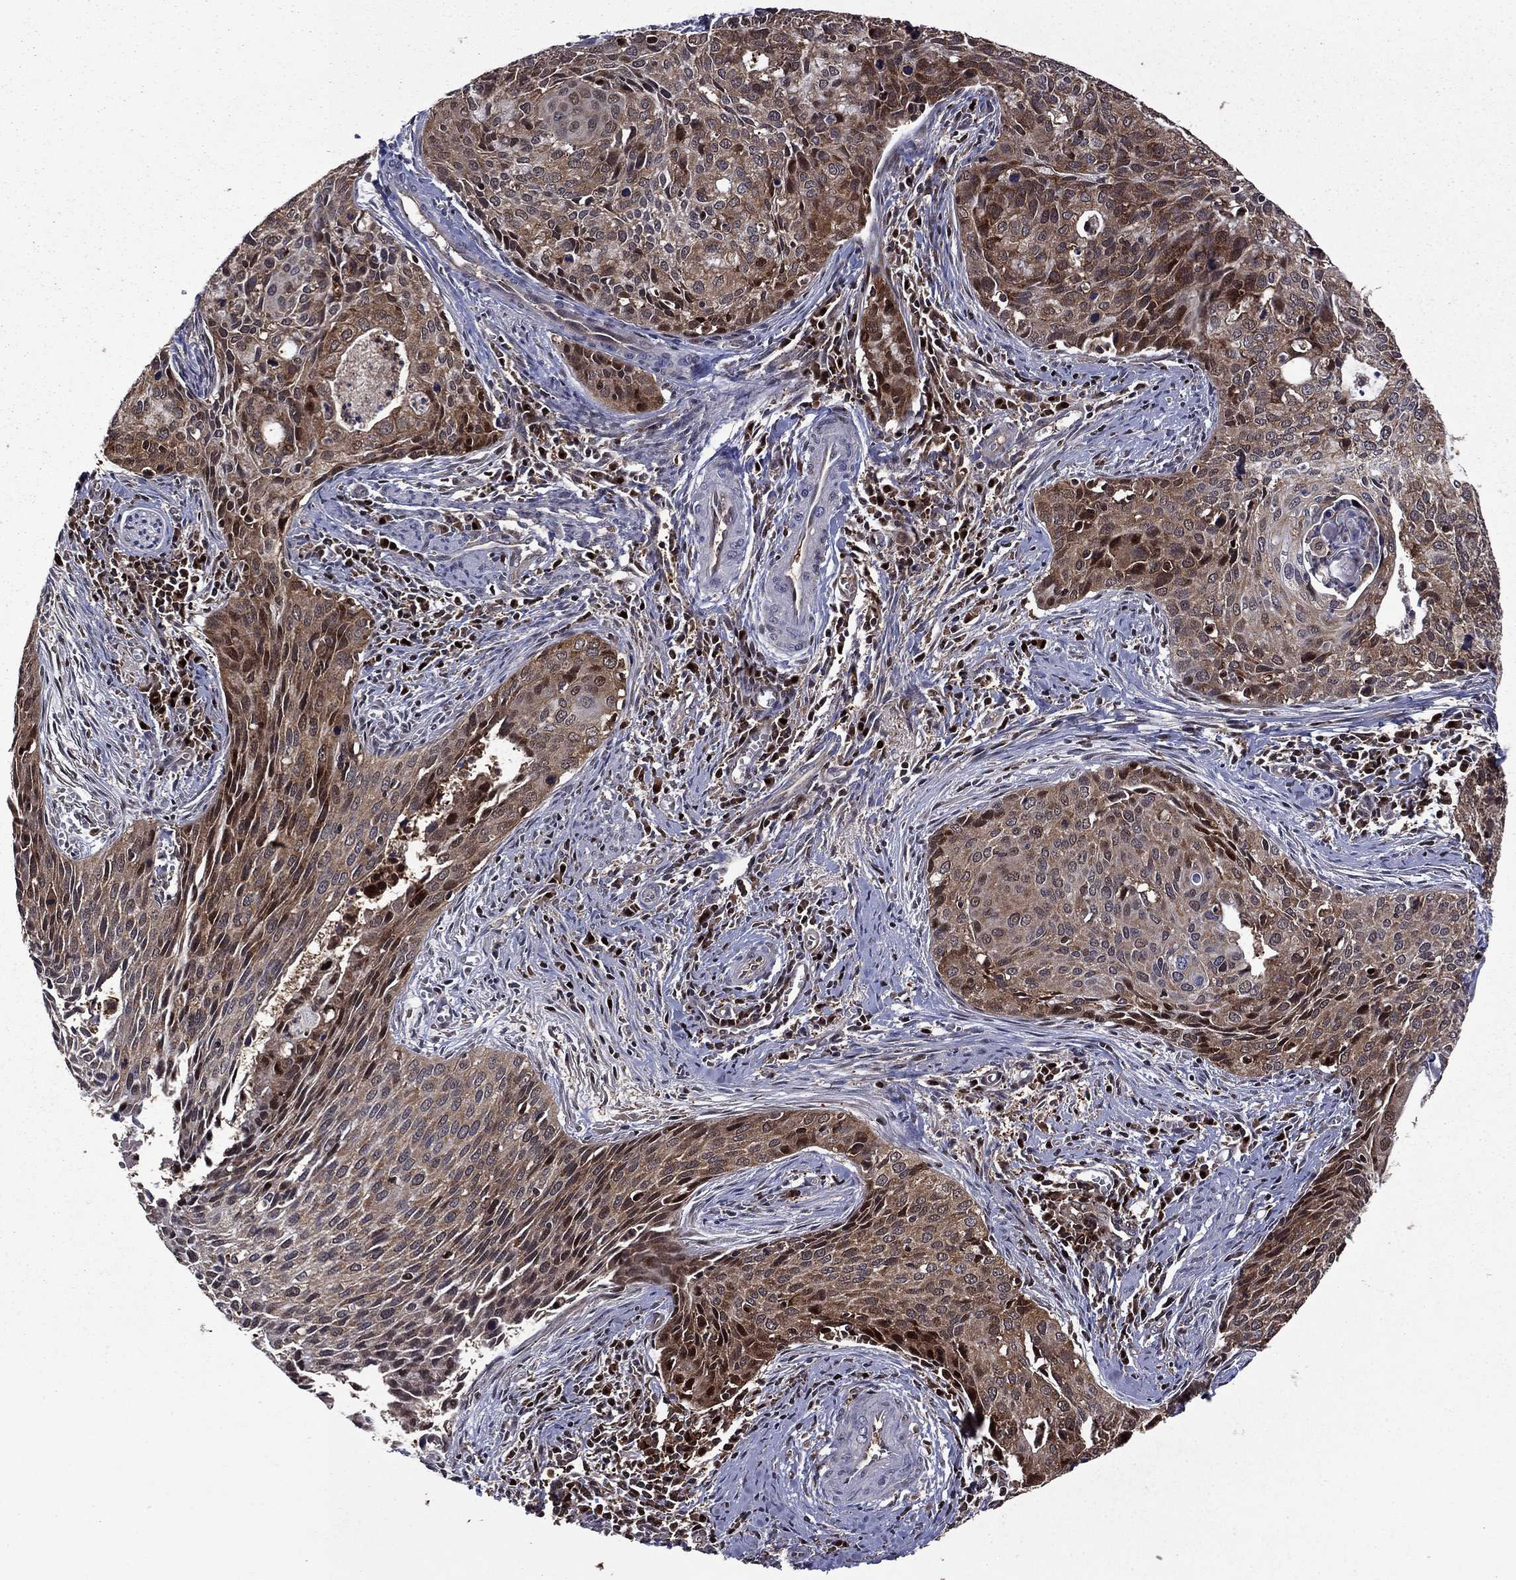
{"staining": {"intensity": "moderate", "quantity": "<25%", "location": "cytoplasmic/membranous,nuclear"}, "tissue": "cervical cancer", "cell_type": "Tumor cells", "image_type": "cancer", "snomed": [{"axis": "morphology", "description": "Squamous cell carcinoma, NOS"}, {"axis": "topography", "description": "Cervix"}], "caption": "Human squamous cell carcinoma (cervical) stained for a protein (brown) shows moderate cytoplasmic/membranous and nuclear positive positivity in approximately <25% of tumor cells.", "gene": "APPBP2", "patient": {"sex": "female", "age": 29}}